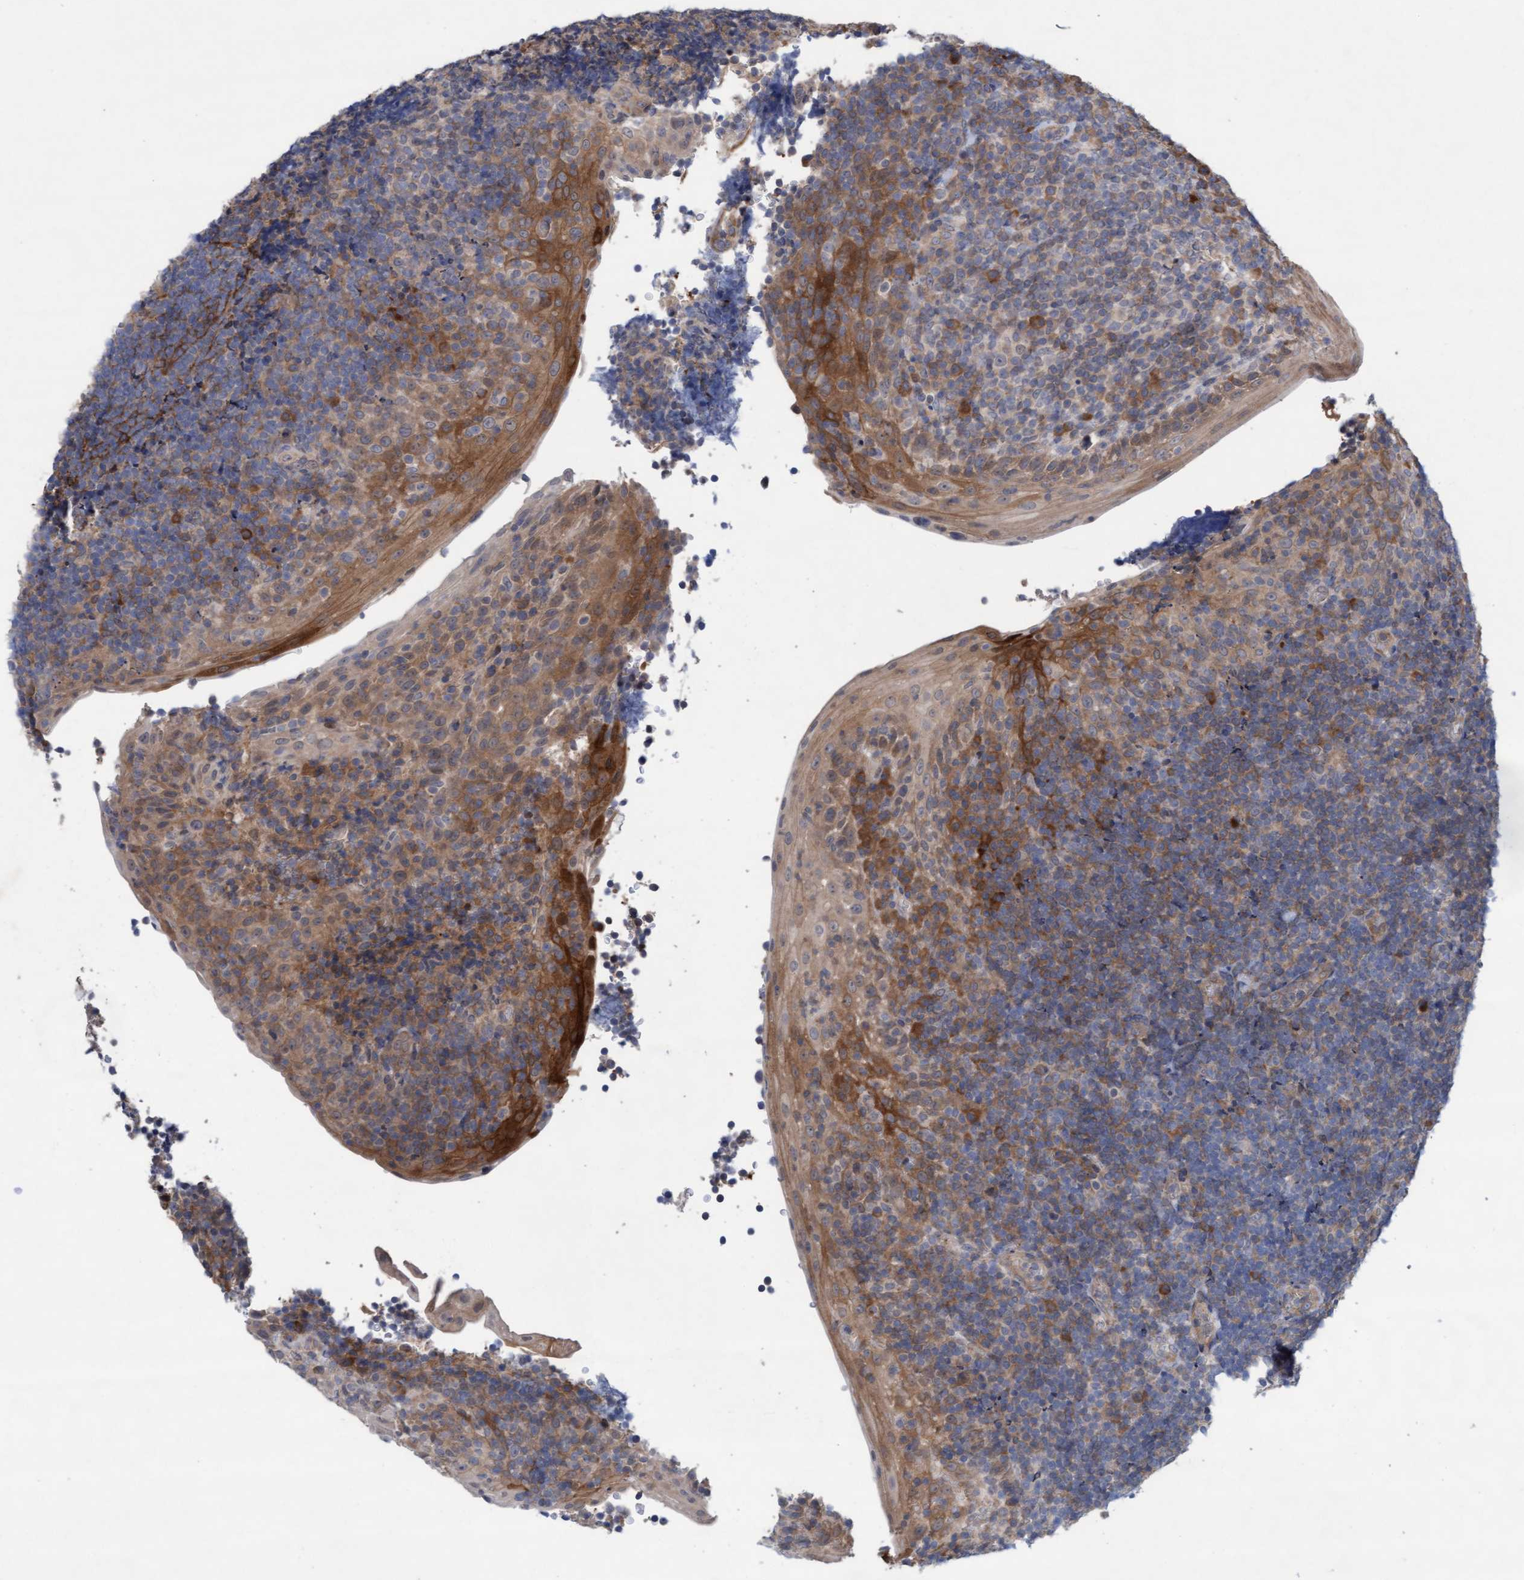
{"staining": {"intensity": "moderate", "quantity": "25%-75%", "location": "cytoplasmic/membranous"}, "tissue": "tonsil", "cell_type": "Germinal center cells", "image_type": "normal", "snomed": [{"axis": "morphology", "description": "Normal tissue, NOS"}, {"axis": "topography", "description": "Tonsil"}], "caption": "Immunohistochemistry staining of normal tonsil, which displays medium levels of moderate cytoplasmic/membranous positivity in approximately 25%-75% of germinal center cells indicating moderate cytoplasmic/membranous protein staining. The staining was performed using DAB (brown) for protein detection and nuclei were counterstained in hematoxylin (blue).", "gene": "PLCD1", "patient": {"sex": "male", "age": 37}}